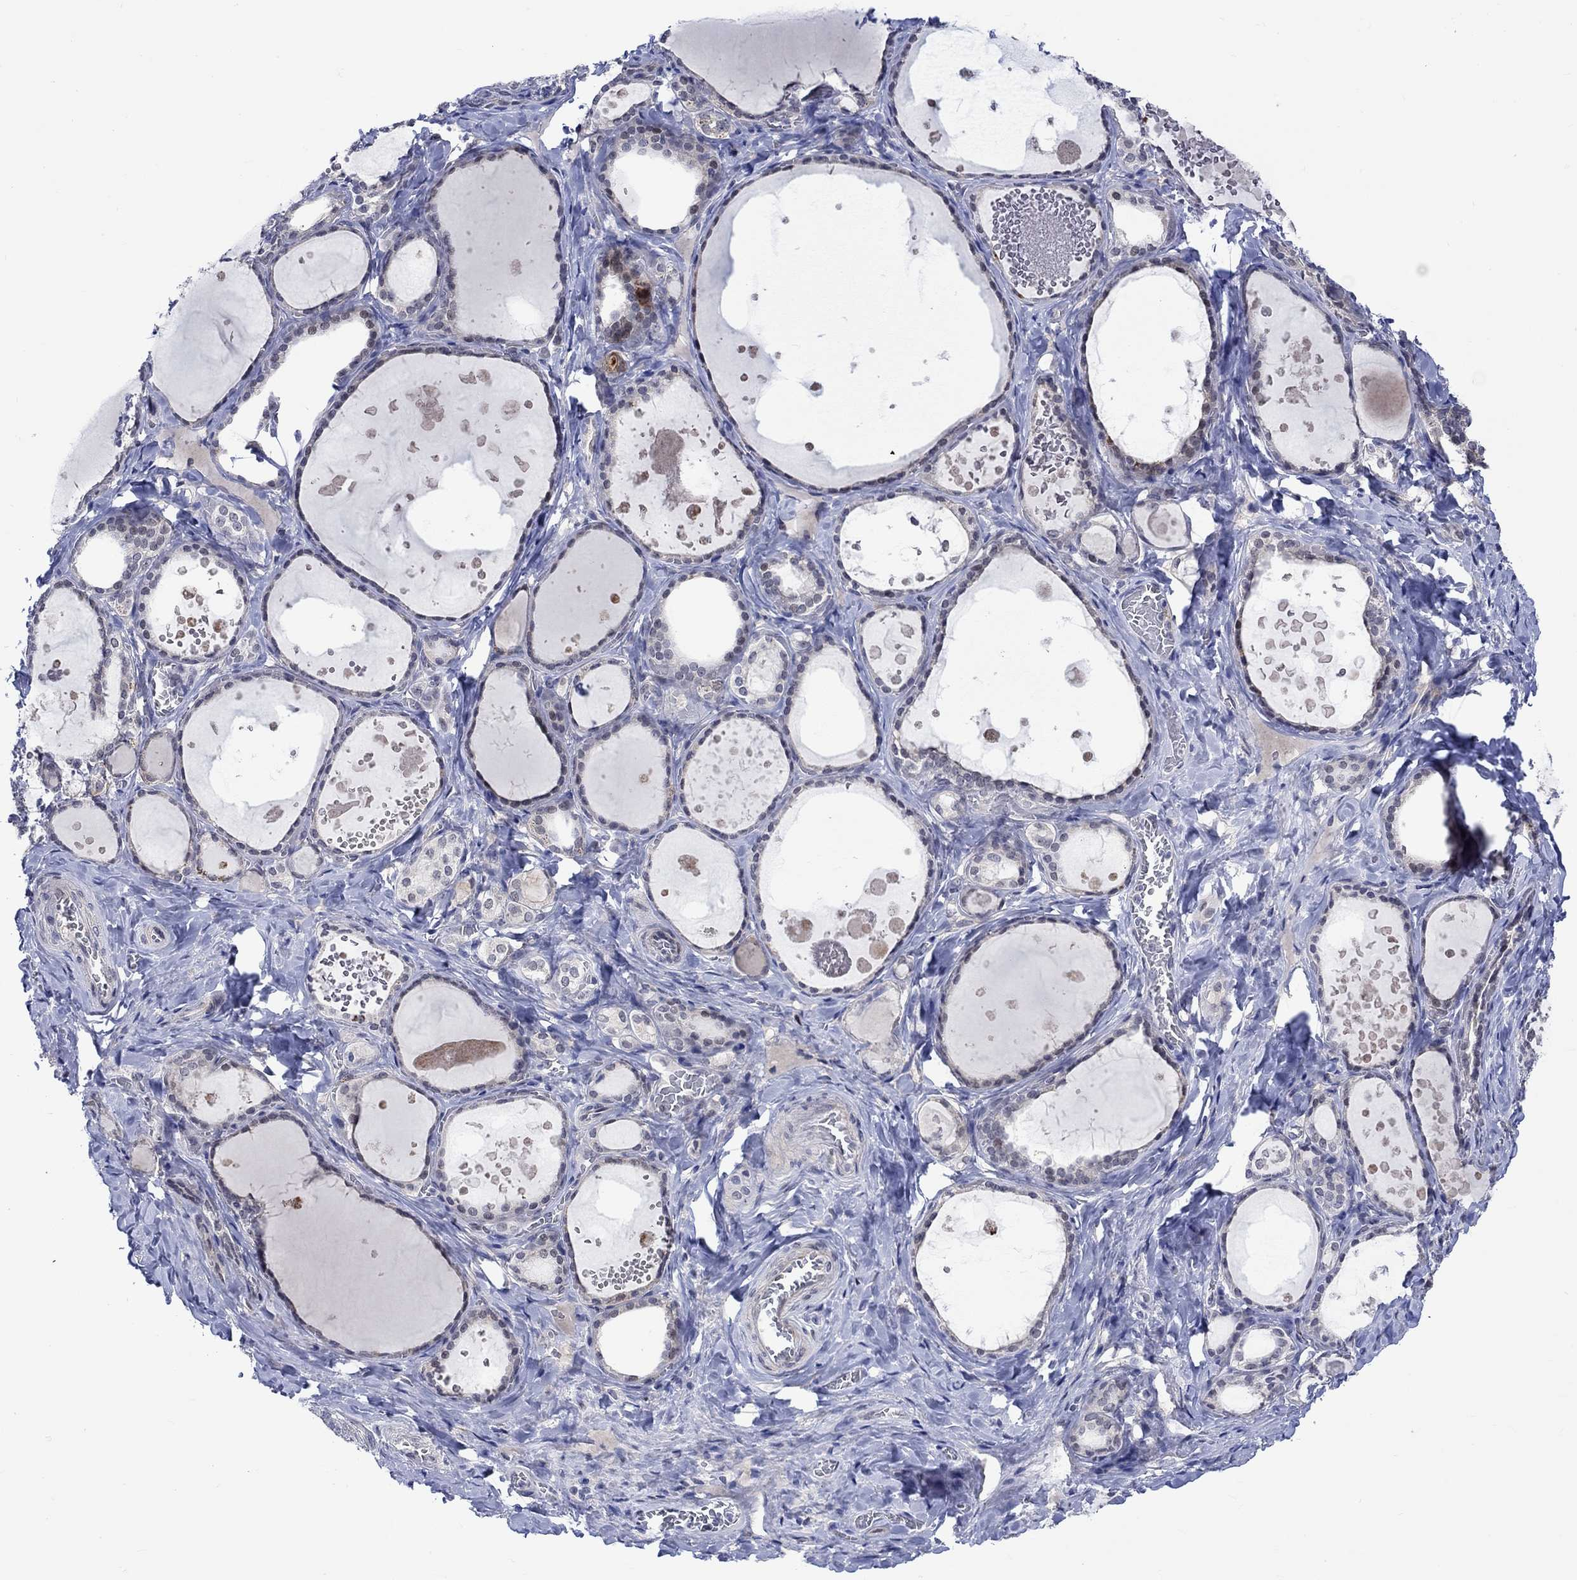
{"staining": {"intensity": "negative", "quantity": "none", "location": "none"}, "tissue": "thyroid gland", "cell_type": "Glandular cells", "image_type": "normal", "snomed": [{"axis": "morphology", "description": "Normal tissue, NOS"}, {"axis": "topography", "description": "Thyroid gland"}], "caption": "Immunohistochemical staining of normal human thyroid gland reveals no significant staining in glandular cells. Nuclei are stained in blue.", "gene": "E2F8", "patient": {"sex": "female", "age": 56}}